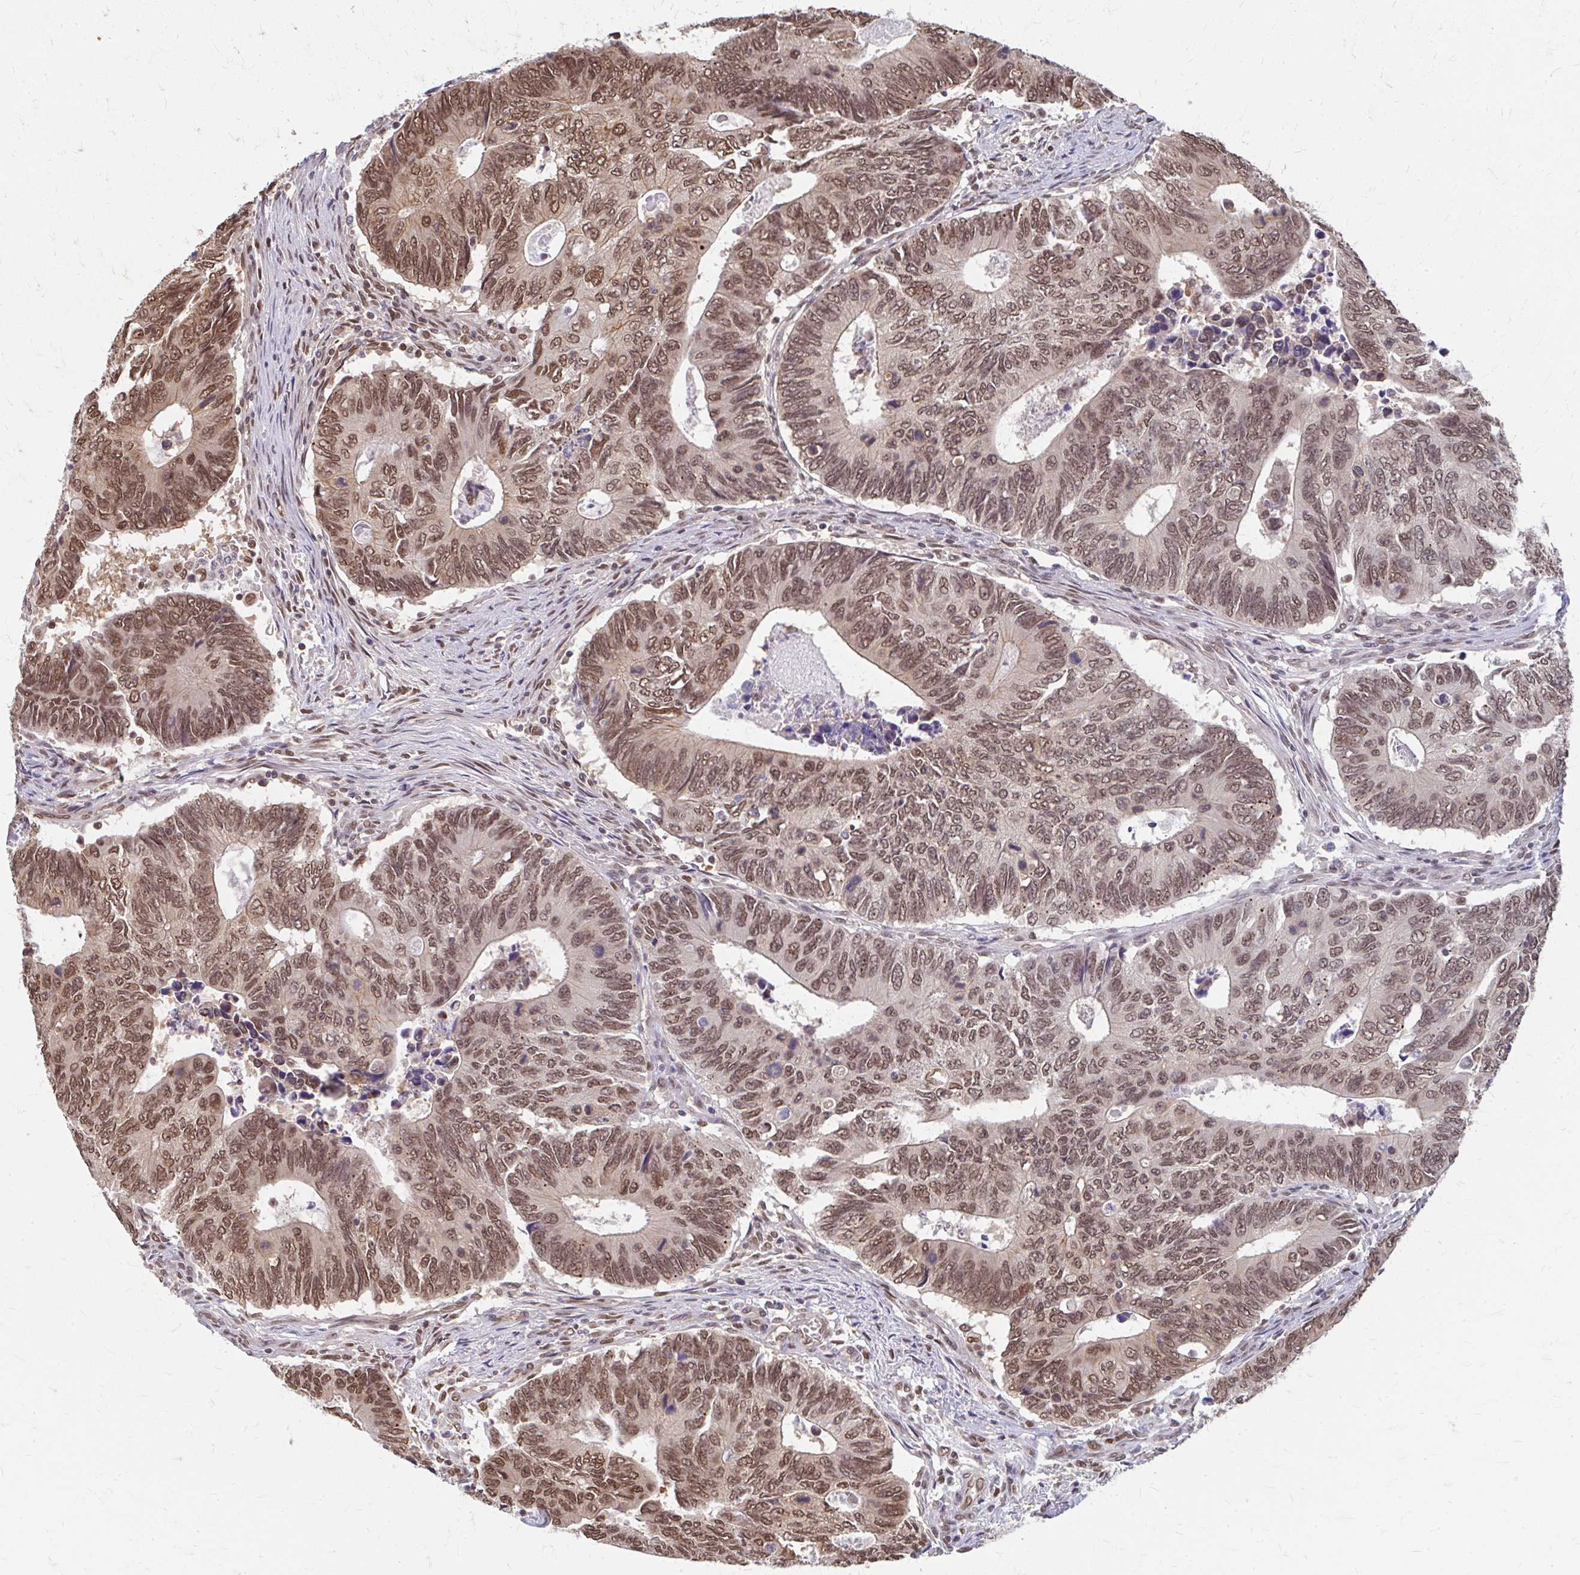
{"staining": {"intensity": "moderate", "quantity": ">75%", "location": "cytoplasmic/membranous,nuclear"}, "tissue": "colorectal cancer", "cell_type": "Tumor cells", "image_type": "cancer", "snomed": [{"axis": "morphology", "description": "Adenocarcinoma, NOS"}, {"axis": "topography", "description": "Colon"}], "caption": "Tumor cells show medium levels of moderate cytoplasmic/membranous and nuclear positivity in approximately >75% of cells in human colorectal adenocarcinoma.", "gene": "XPO1", "patient": {"sex": "male", "age": 87}}